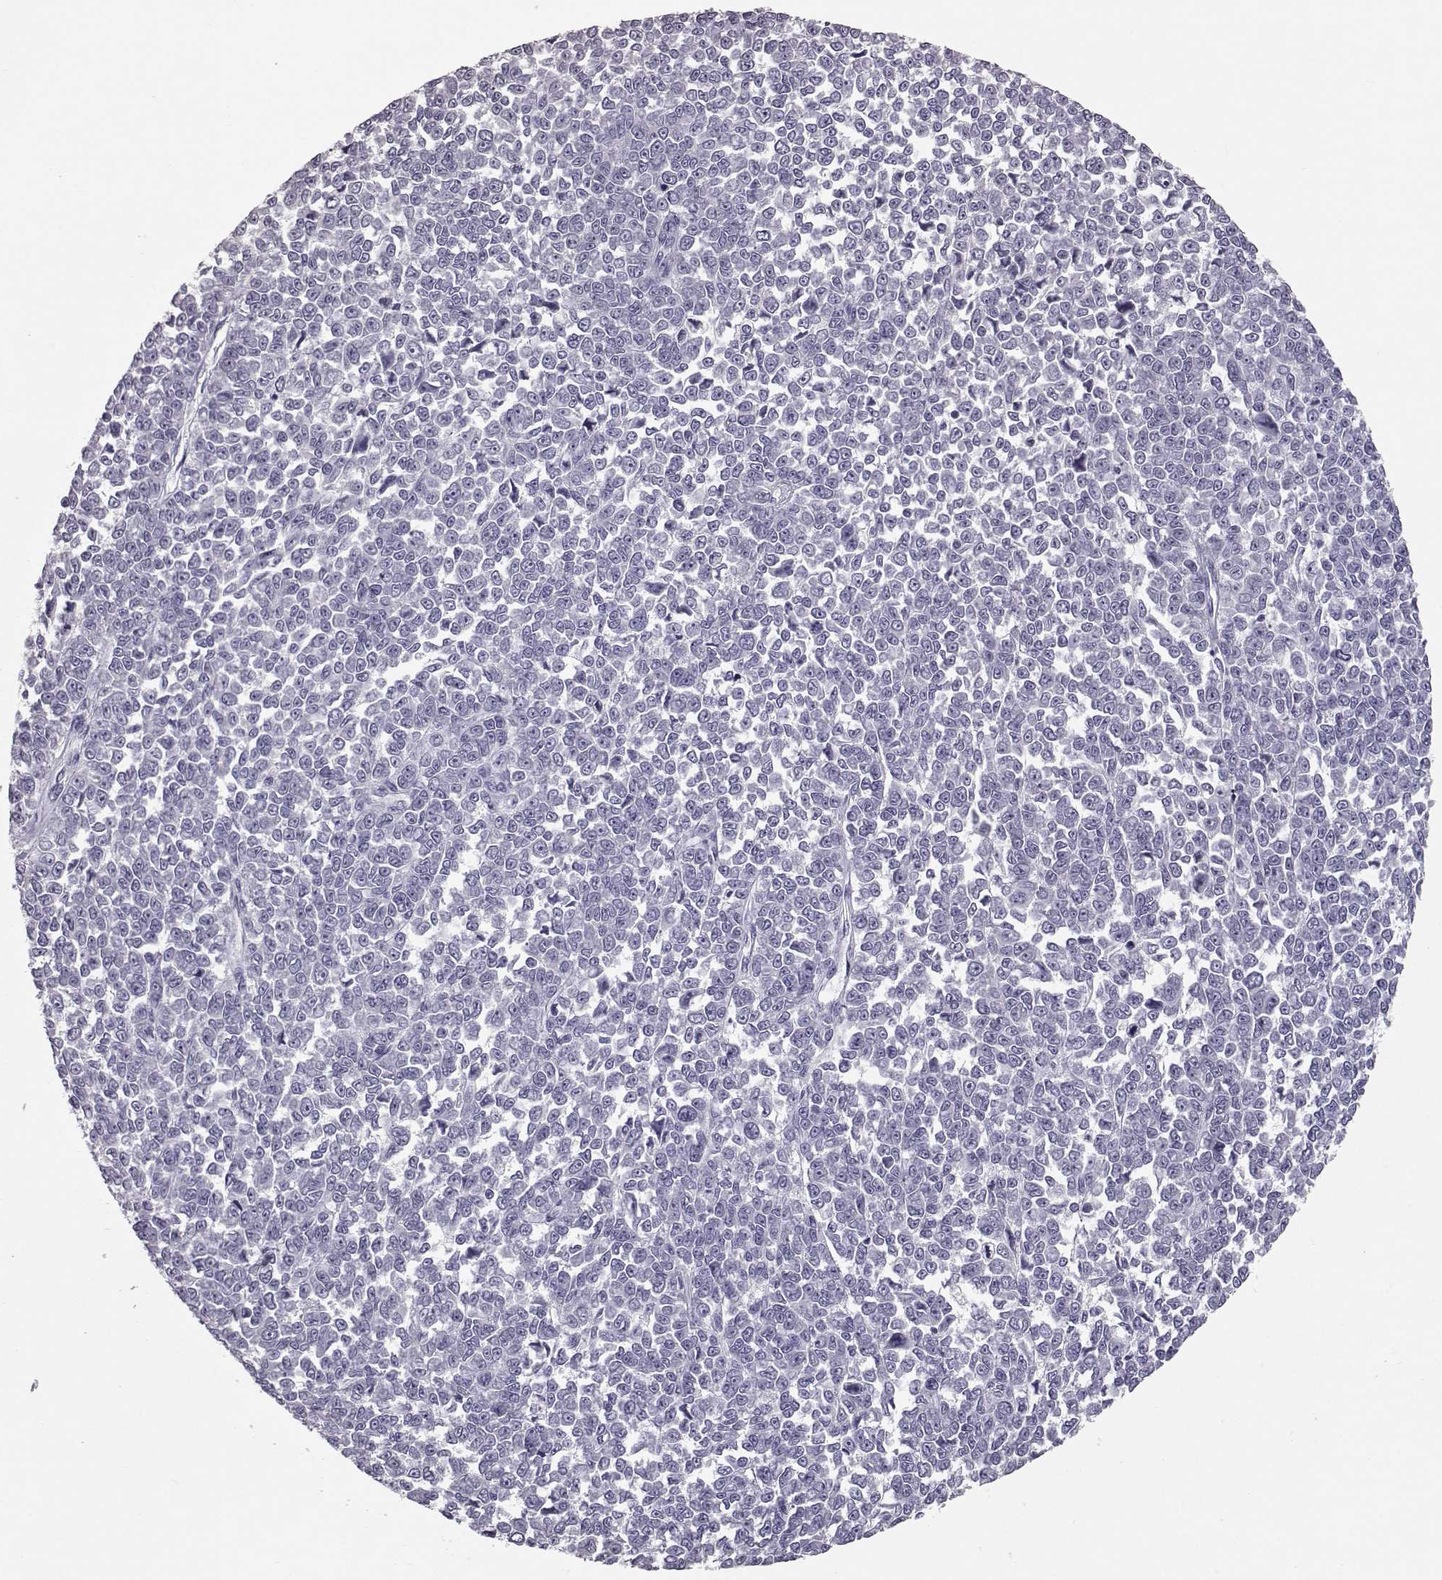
{"staining": {"intensity": "negative", "quantity": "none", "location": "none"}, "tissue": "melanoma", "cell_type": "Tumor cells", "image_type": "cancer", "snomed": [{"axis": "morphology", "description": "Malignant melanoma, NOS"}, {"axis": "topography", "description": "Skin"}], "caption": "Micrograph shows no significant protein positivity in tumor cells of malignant melanoma. The staining is performed using DAB (3,3'-diaminobenzidine) brown chromogen with nuclei counter-stained in using hematoxylin.", "gene": "CCL19", "patient": {"sex": "female", "age": 95}}